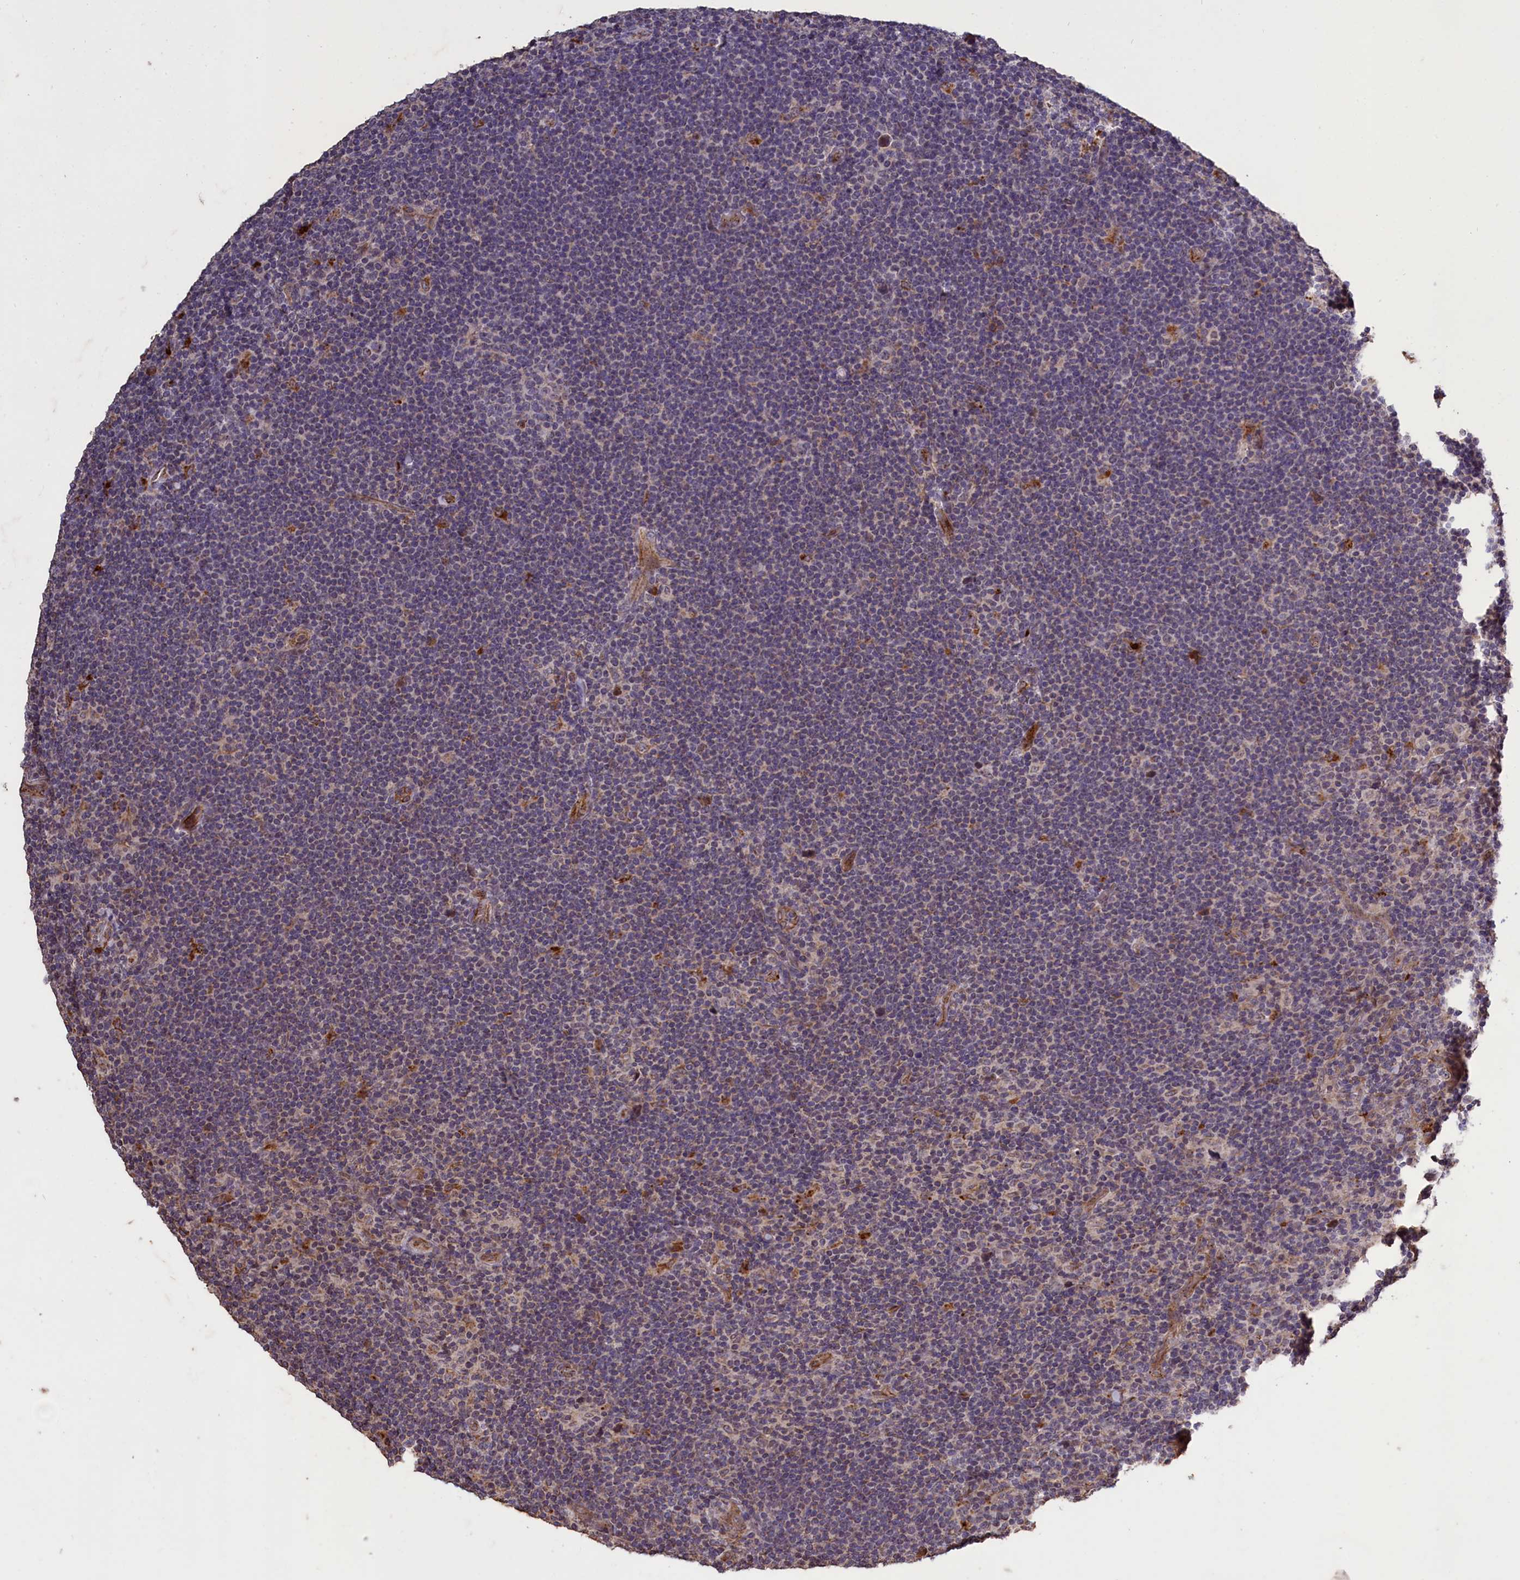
{"staining": {"intensity": "moderate", "quantity": "<25%", "location": "cytoplasmic/membranous"}, "tissue": "lymphoma", "cell_type": "Tumor cells", "image_type": "cancer", "snomed": [{"axis": "morphology", "description": "Hodgkin's disease, NOS"}, {"axis": "topography", "description": "Lymph node"}], "caption": "Lymphoma stained with a brown dye demonstrates moderate cytoplasmic/membranous positive positivity in approximately <25% of tumor cells.", "gene": "CLRN2", "patient": {"sex": "female", "age": 57}}